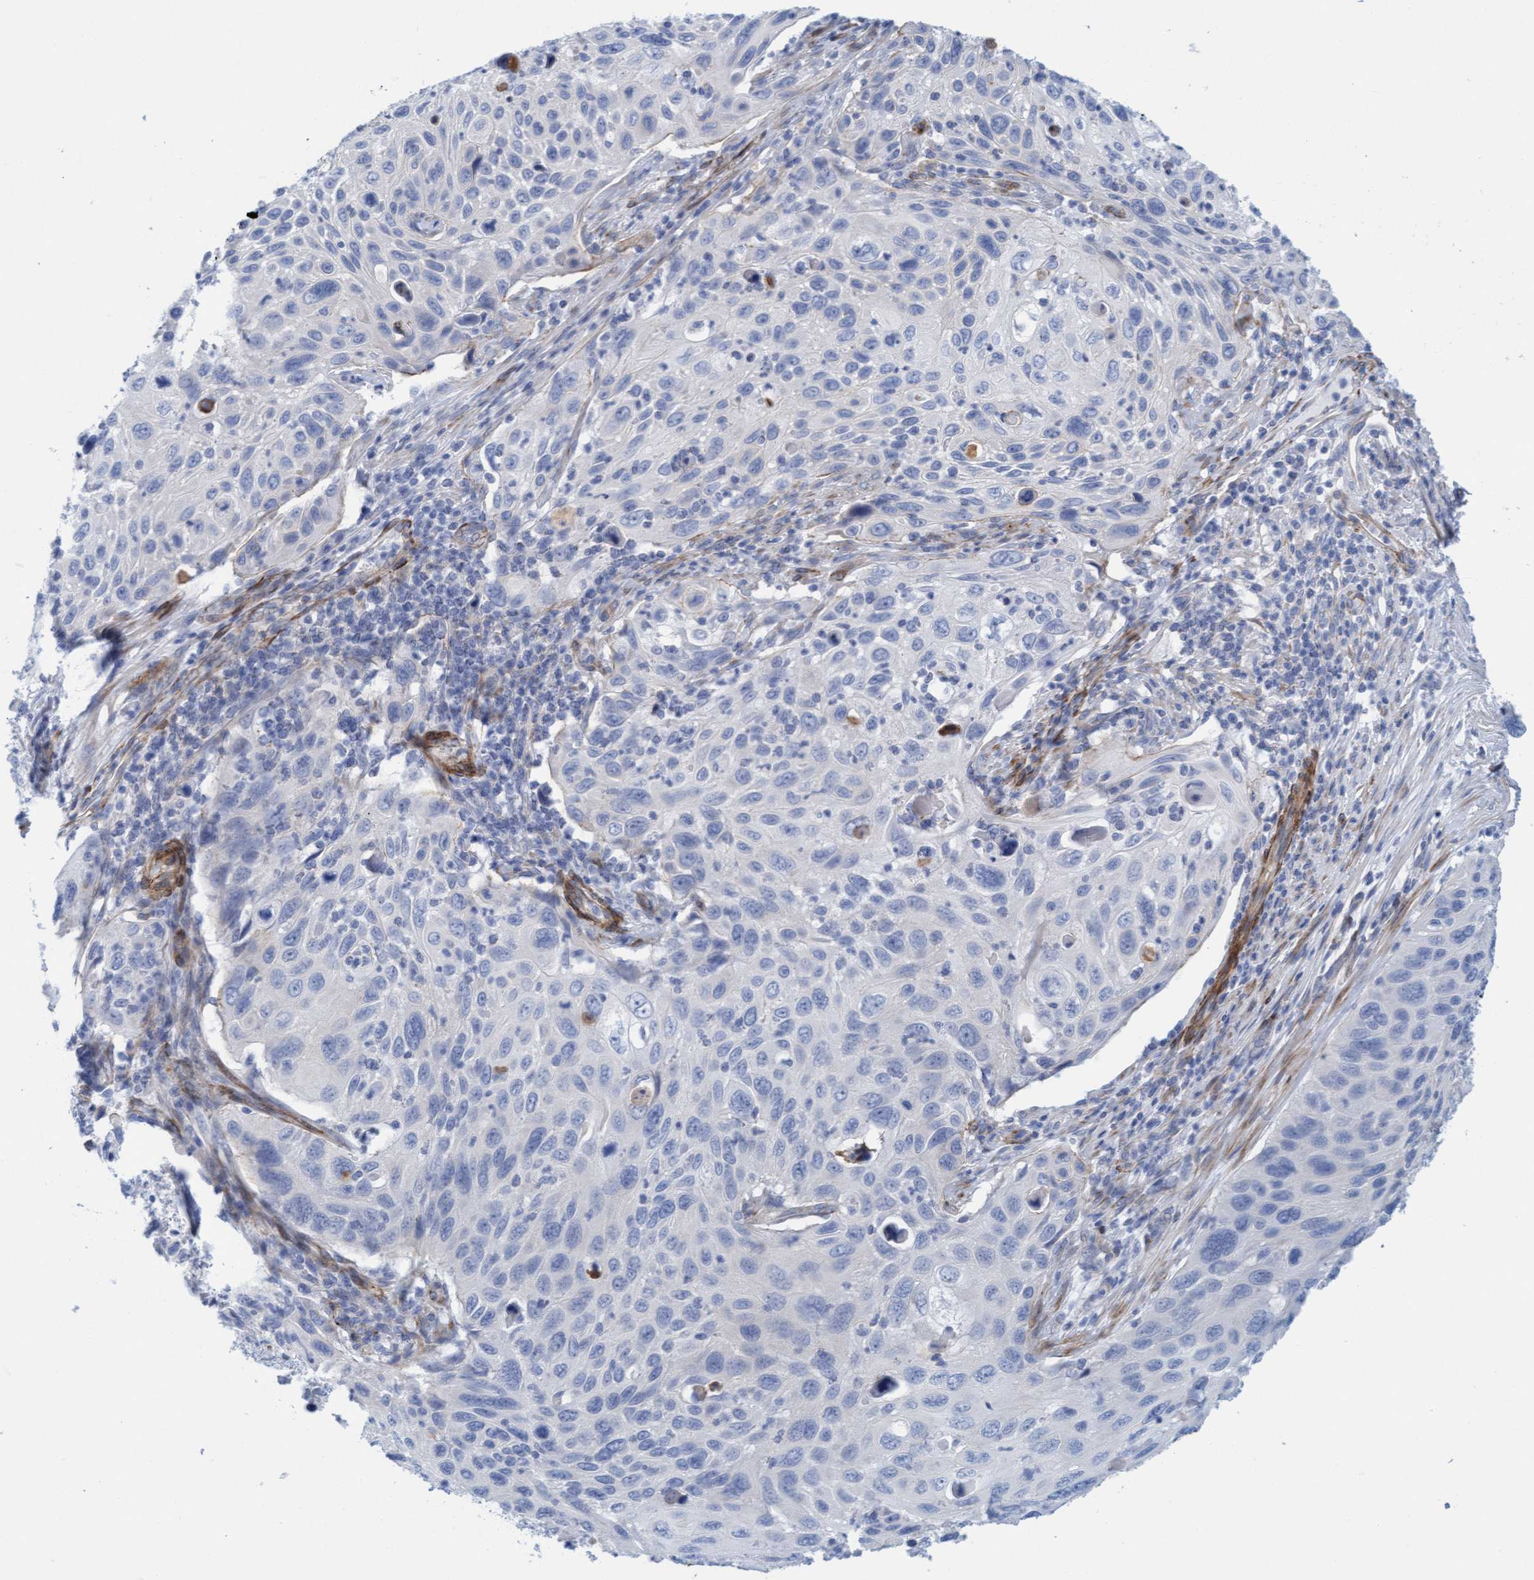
{"staining": {"intensity": "negative", "quantity": "none", "location": "none"}, "tissue": "cervical cancer", "cell_type": "Tumor cells", "image_type": "cancer", "snomed": [{"axis": "morphology", "description": "Squamous cell carcinoma, NOS"}, {"axis": "topography", "description": "Cervix"}], "caption": "Tumor cells are negative for brown protein staining in squamous cell carcinoma (cervical). (DAB IHC with hematoxylin counter stain).", "gene": "MTFR1", "patient": {"sex": "female", "age": 70}}